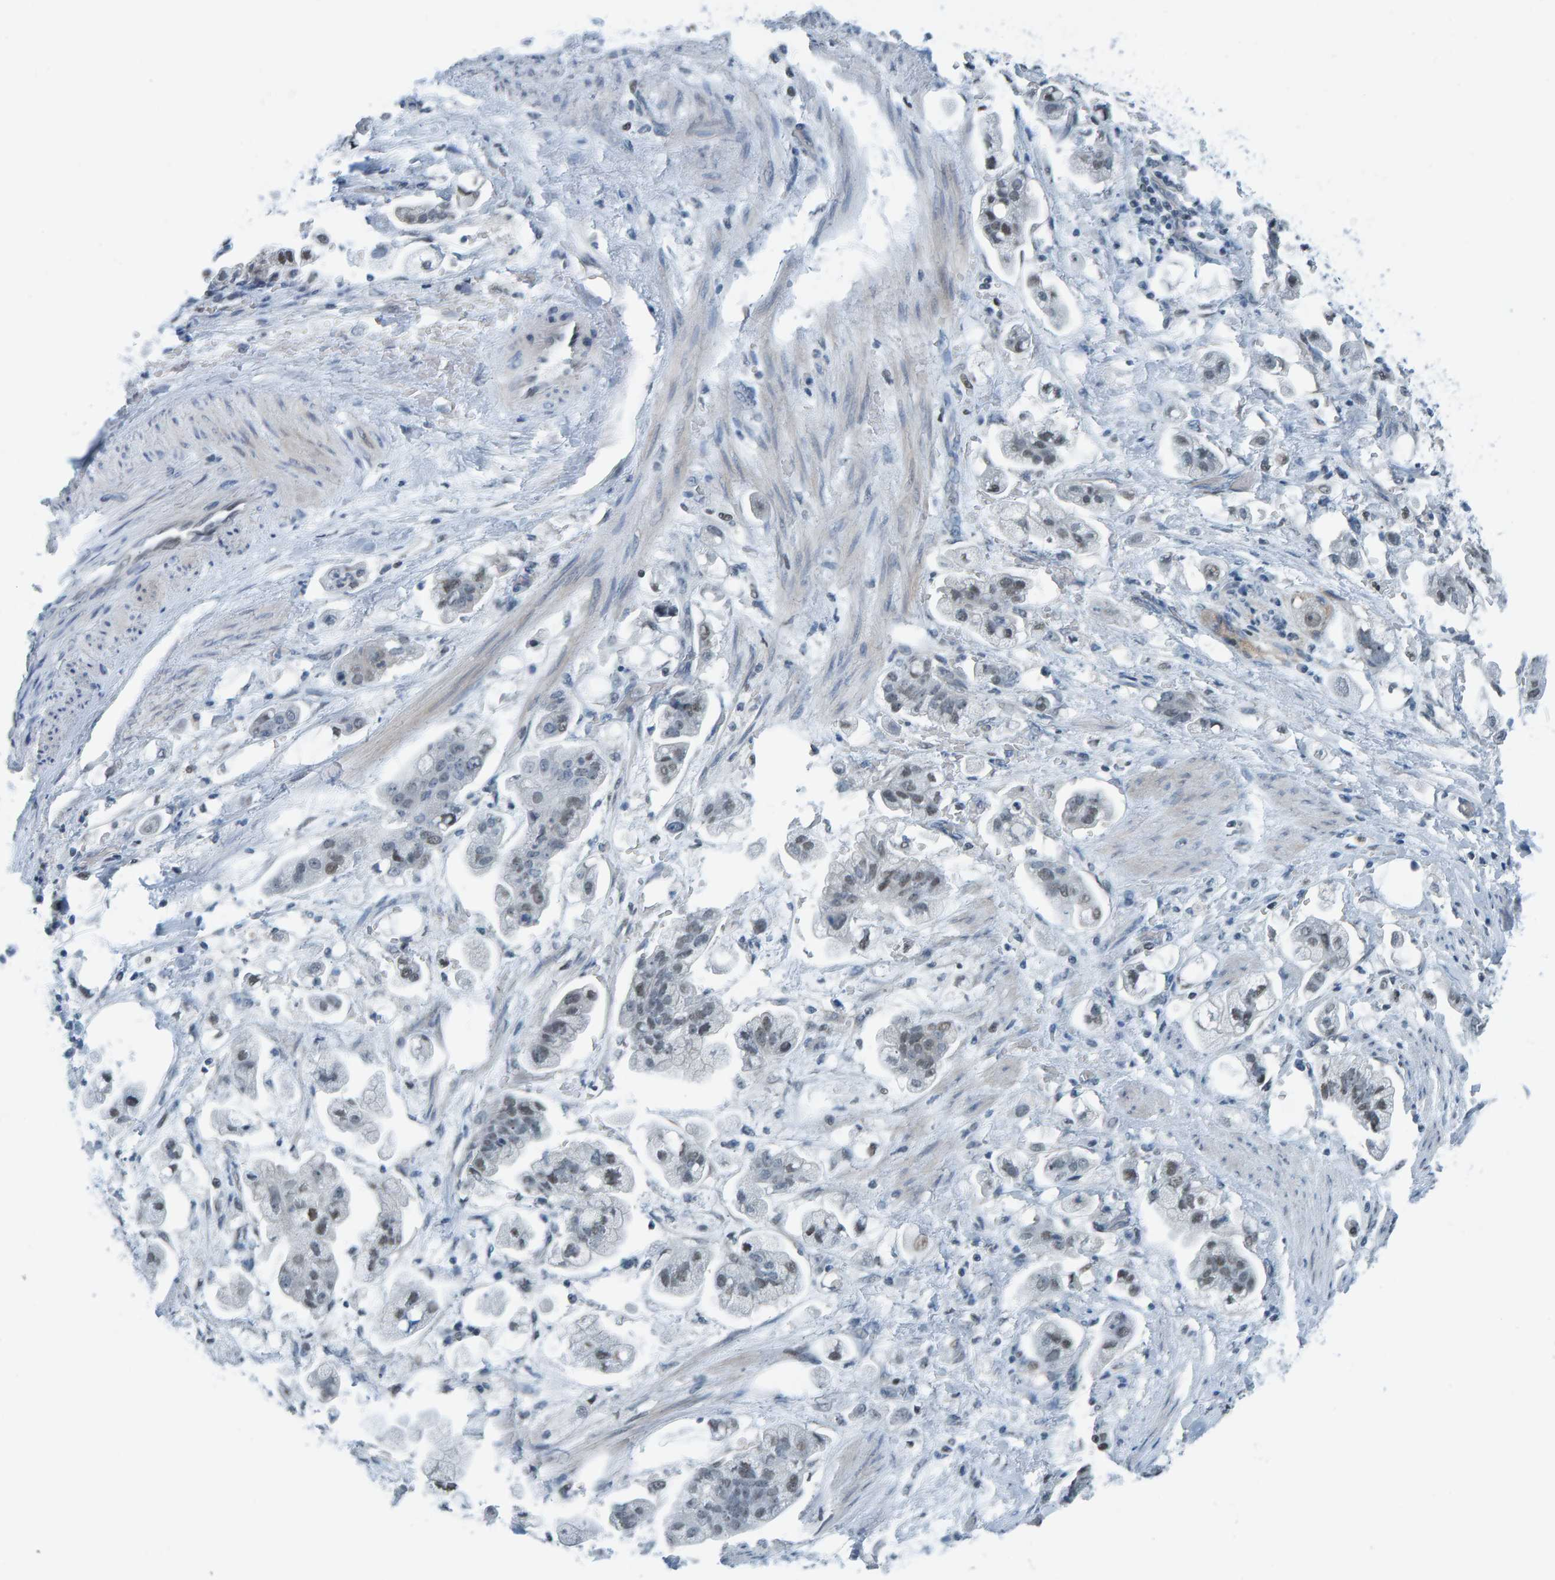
{"staining": {"intensity": "weak", "quantity": "25%-75%", "location": "nuclear"}, "tissue": "stomach cancer", "cell_type": "Tumor cells", "image_type": "cancer", "snomed": [{"axis": "morphology", "description": "Adenocarcinoma, NOS"}, {"axis": "topography", "description": "Stomach"}], "caption": "A micrograph showing weak nuclear staining in approximately 25%-75% of tumor cells in stomach cancer (adenocarcinoma), as visualized by brown immunohistochemical staining.", "gene": "CNP", "patient": {"sex": "male", "age": 62}}